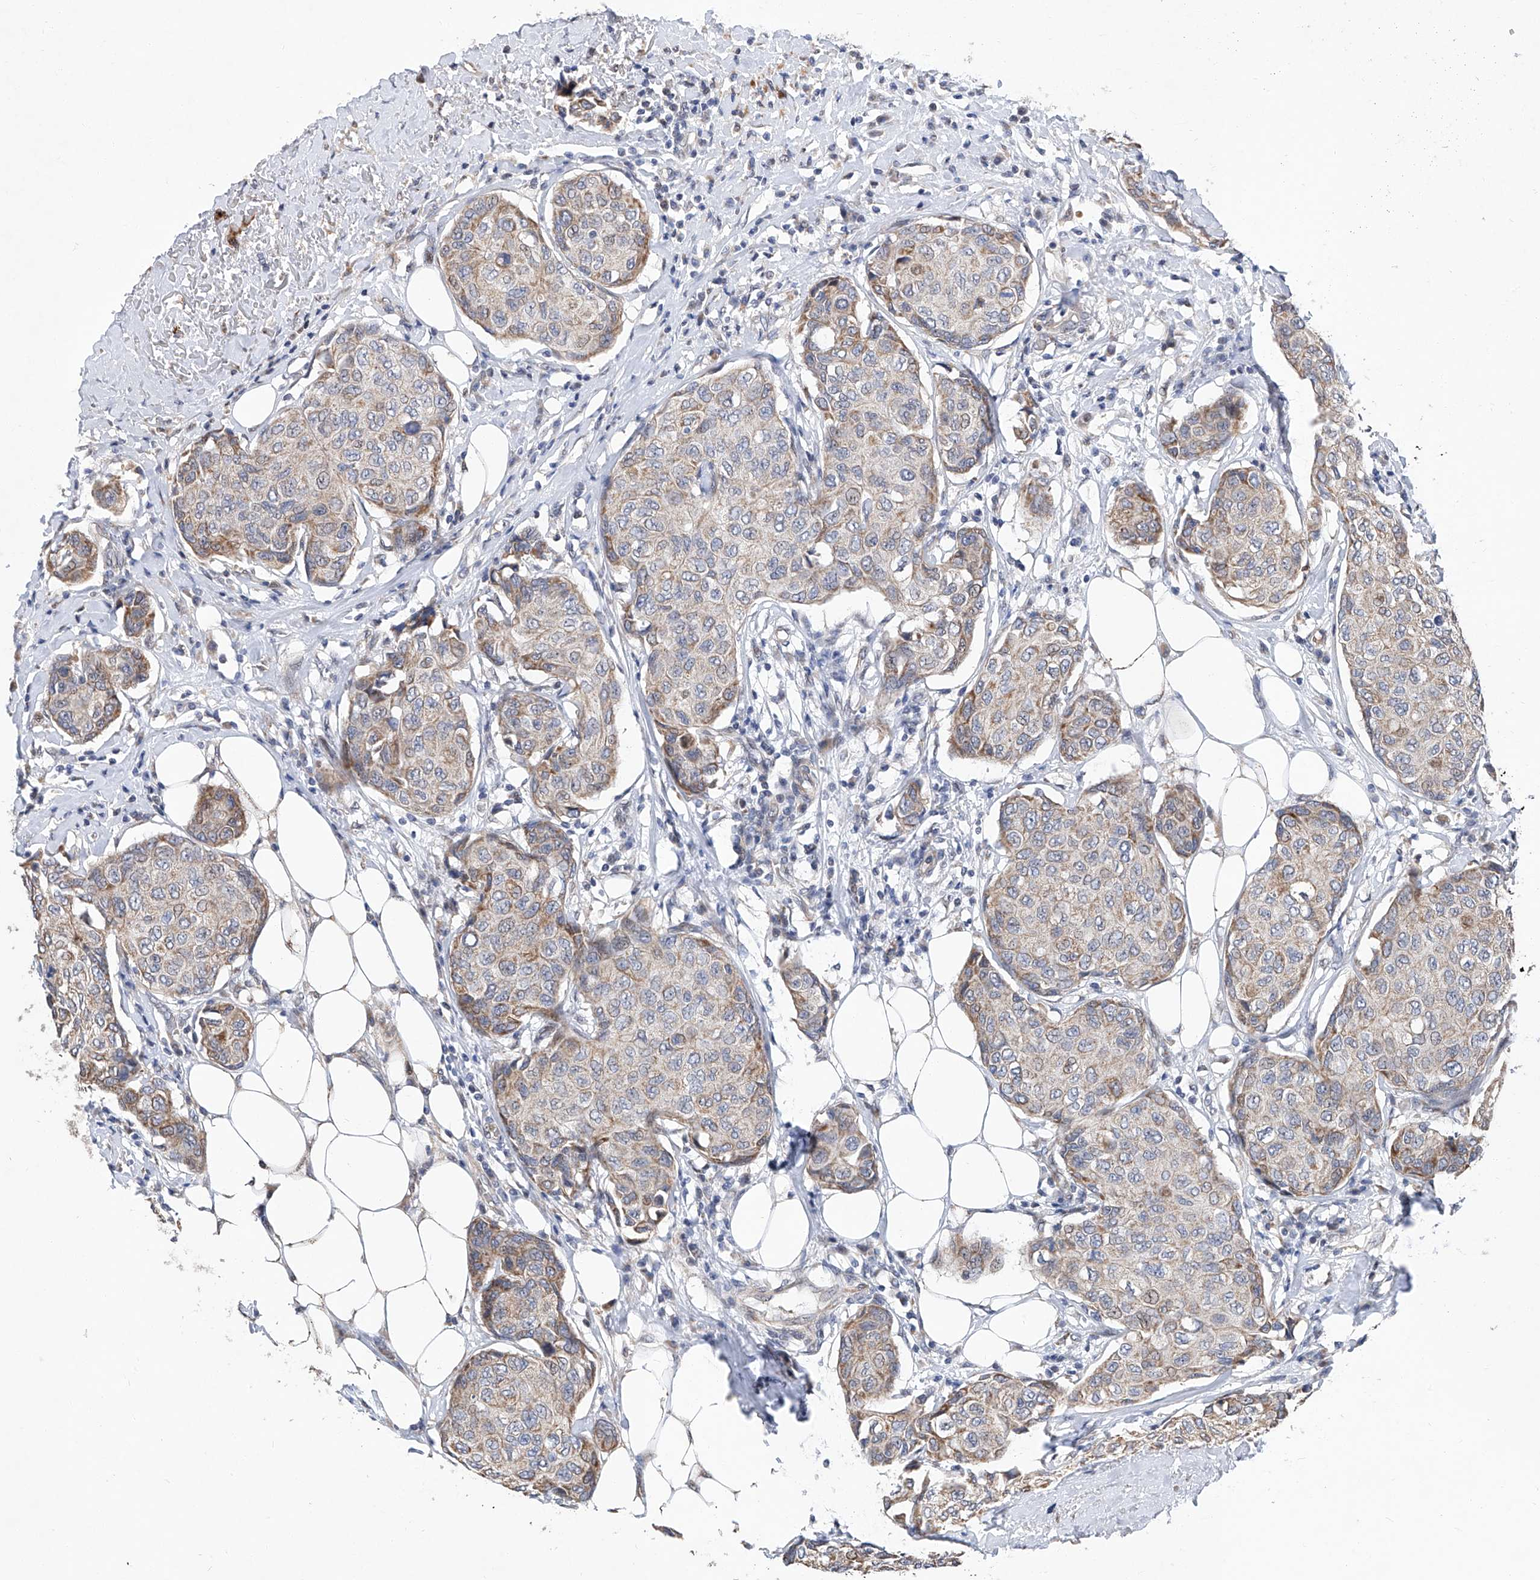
{"staining": {"intensity": "moderate", "quantity": "<25%", "location": "cytoplasmic/membranous"}, "tissue": "breast cancer", "cell_type": "Tumor cells", "image_type": "cancer", "snomed": [{"axis": "morphology", "description": "Duct carcinoma"}, {"axis": "topography", "description": "Breast"}], "caption": "This is a photomicrograph of IHC staining of infiltrating ductal carcinoma (breast), which shows moderate expression in the cytoplasmic/membranous of tumor cells.", "gene": "FARP2", "patient": {"sex": "female", "age": 80}}